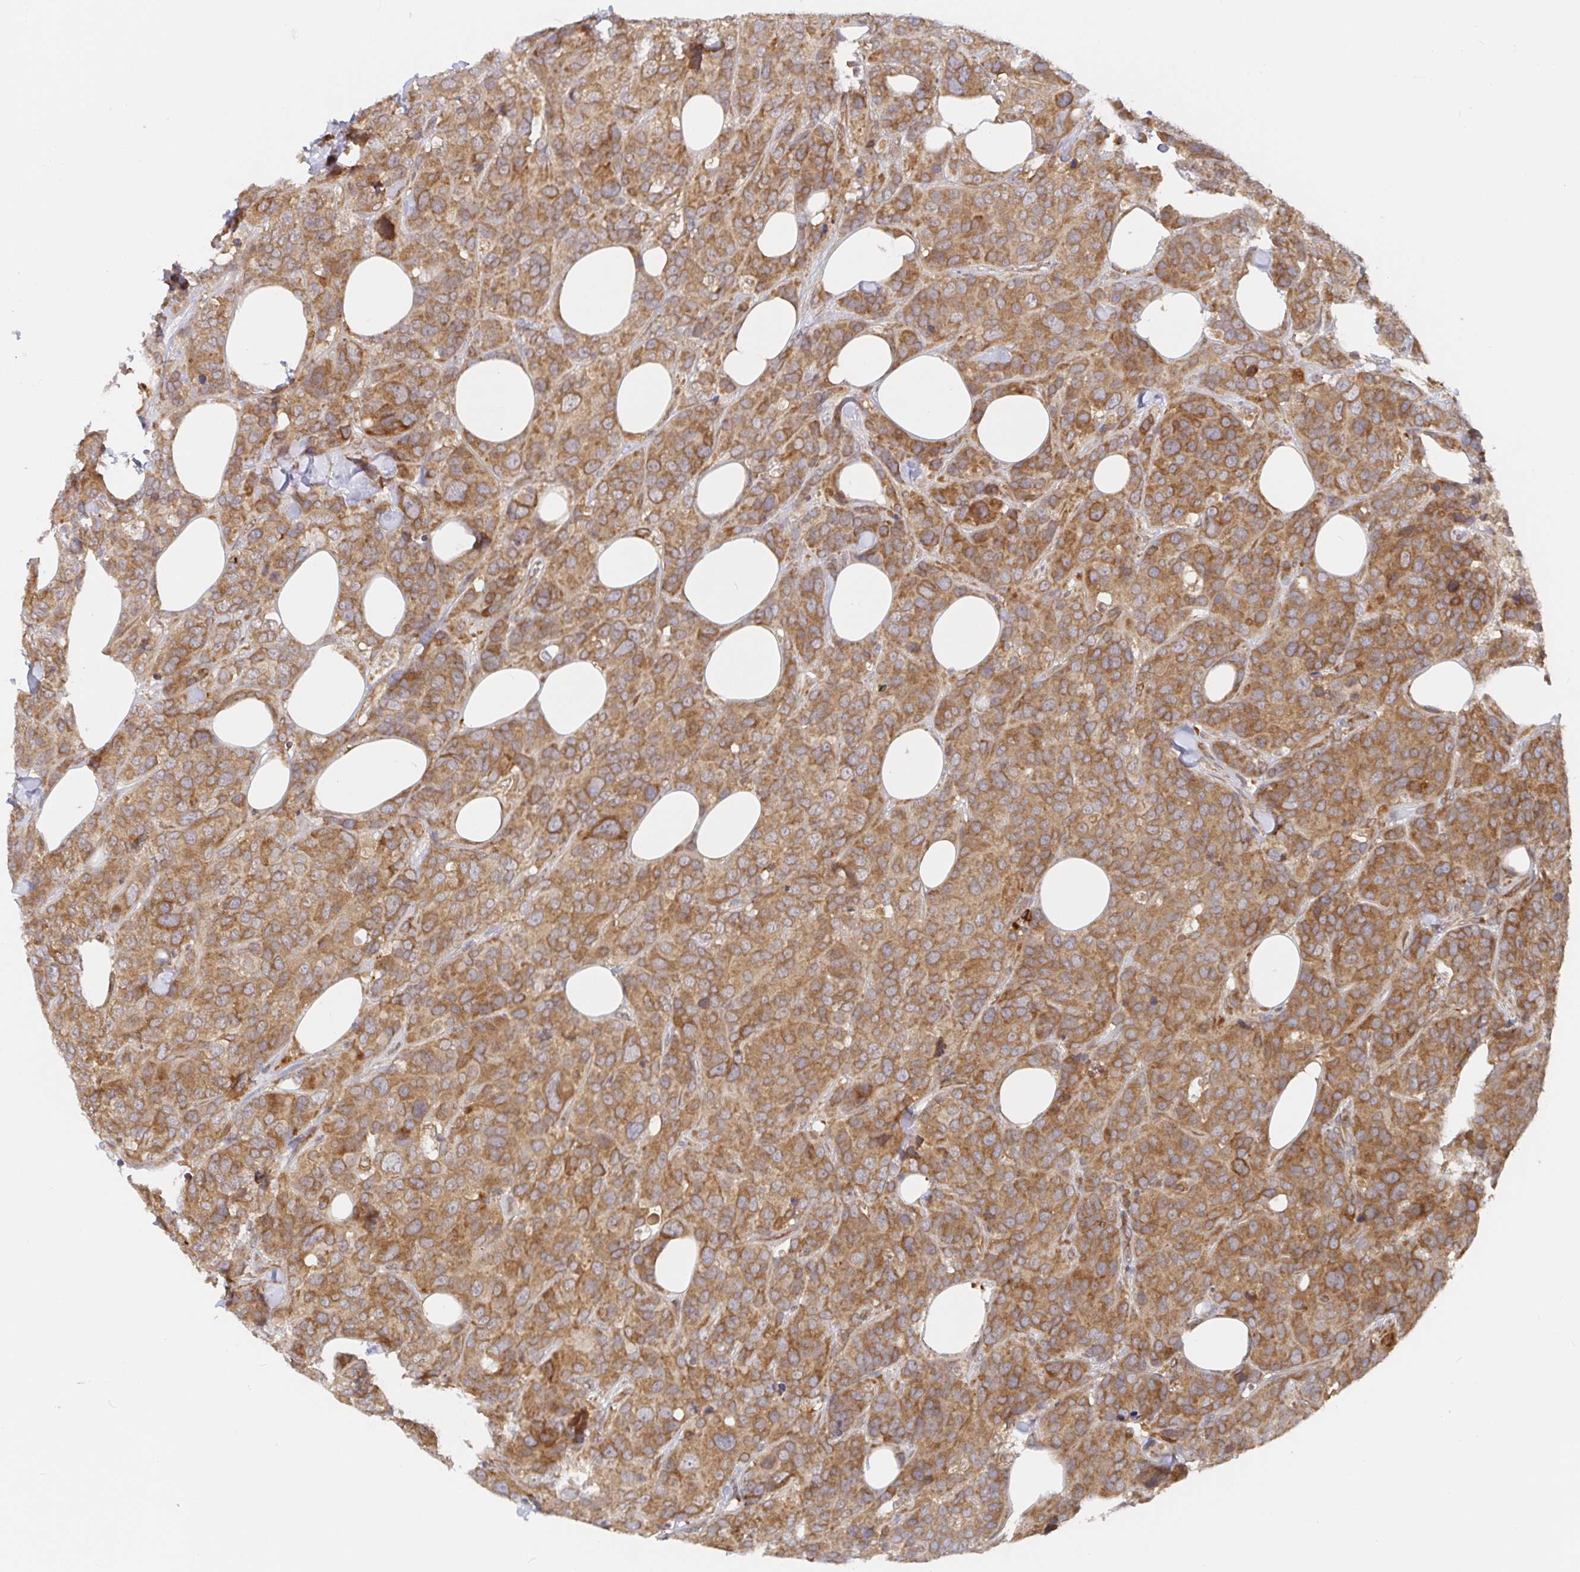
{"staining": {"intensity": "moderate", "quantity": ">75%", "location": "cytoplasmic/membranous"}, "tissue": "breast cancer", "cell_type": "Tumor cells", "image_type": "cancer", "snomed": [{"axis": "morphology", "description": "Lobular carcinoma"}, {"axis": "topography", "description": "Breast"}], "caption": "A photomicrograph of human breast cancer (lobular carcinoma) stained for a protein shows moderate cytoplasmic/membranous brown staining in tumor cells. (IHC, brightfield microscopy, high magnification).", "gene": "ALG1", "patient": {"sex": "female", "age": 59}}